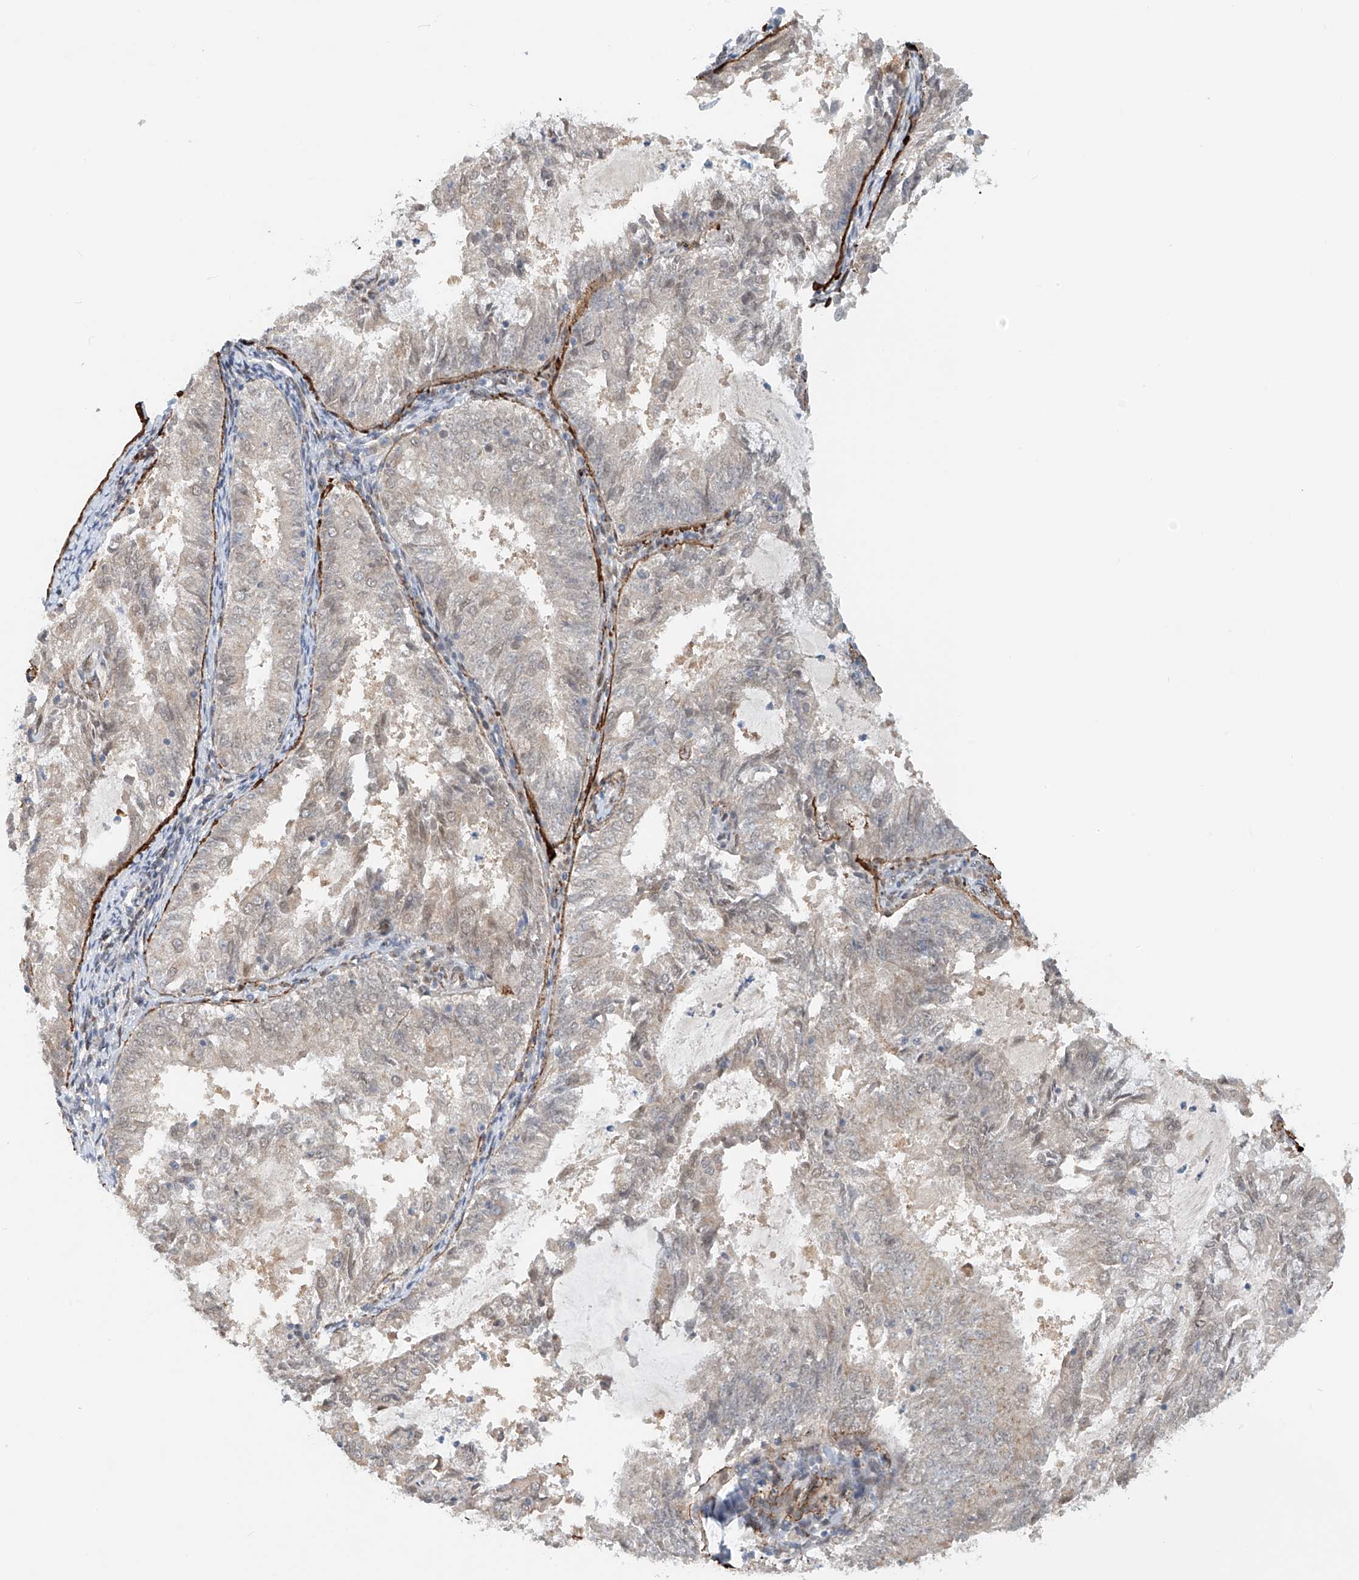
{"staining": {"intensity": "weak", "quantity": "<25%", "location": "cytoplasmic/membranous"}, "tissue": "endometrial cancer", "cell_type": "Tumor cells", "image_type": "cancer", "snomed": [{"axis": "morphology", "description": "Adenocarcinoma, NOS"}, {"axis": "topography", "description": "Endometrium"}], "caption": "High power microscopy image of an immunohistochemistry (IHC) histopathology image of adenocarcinoma (endometrial), revealing no significant expression in tumor cells.", "gene": "STARD9", "patient": {"sex": "female", "age": 57}}